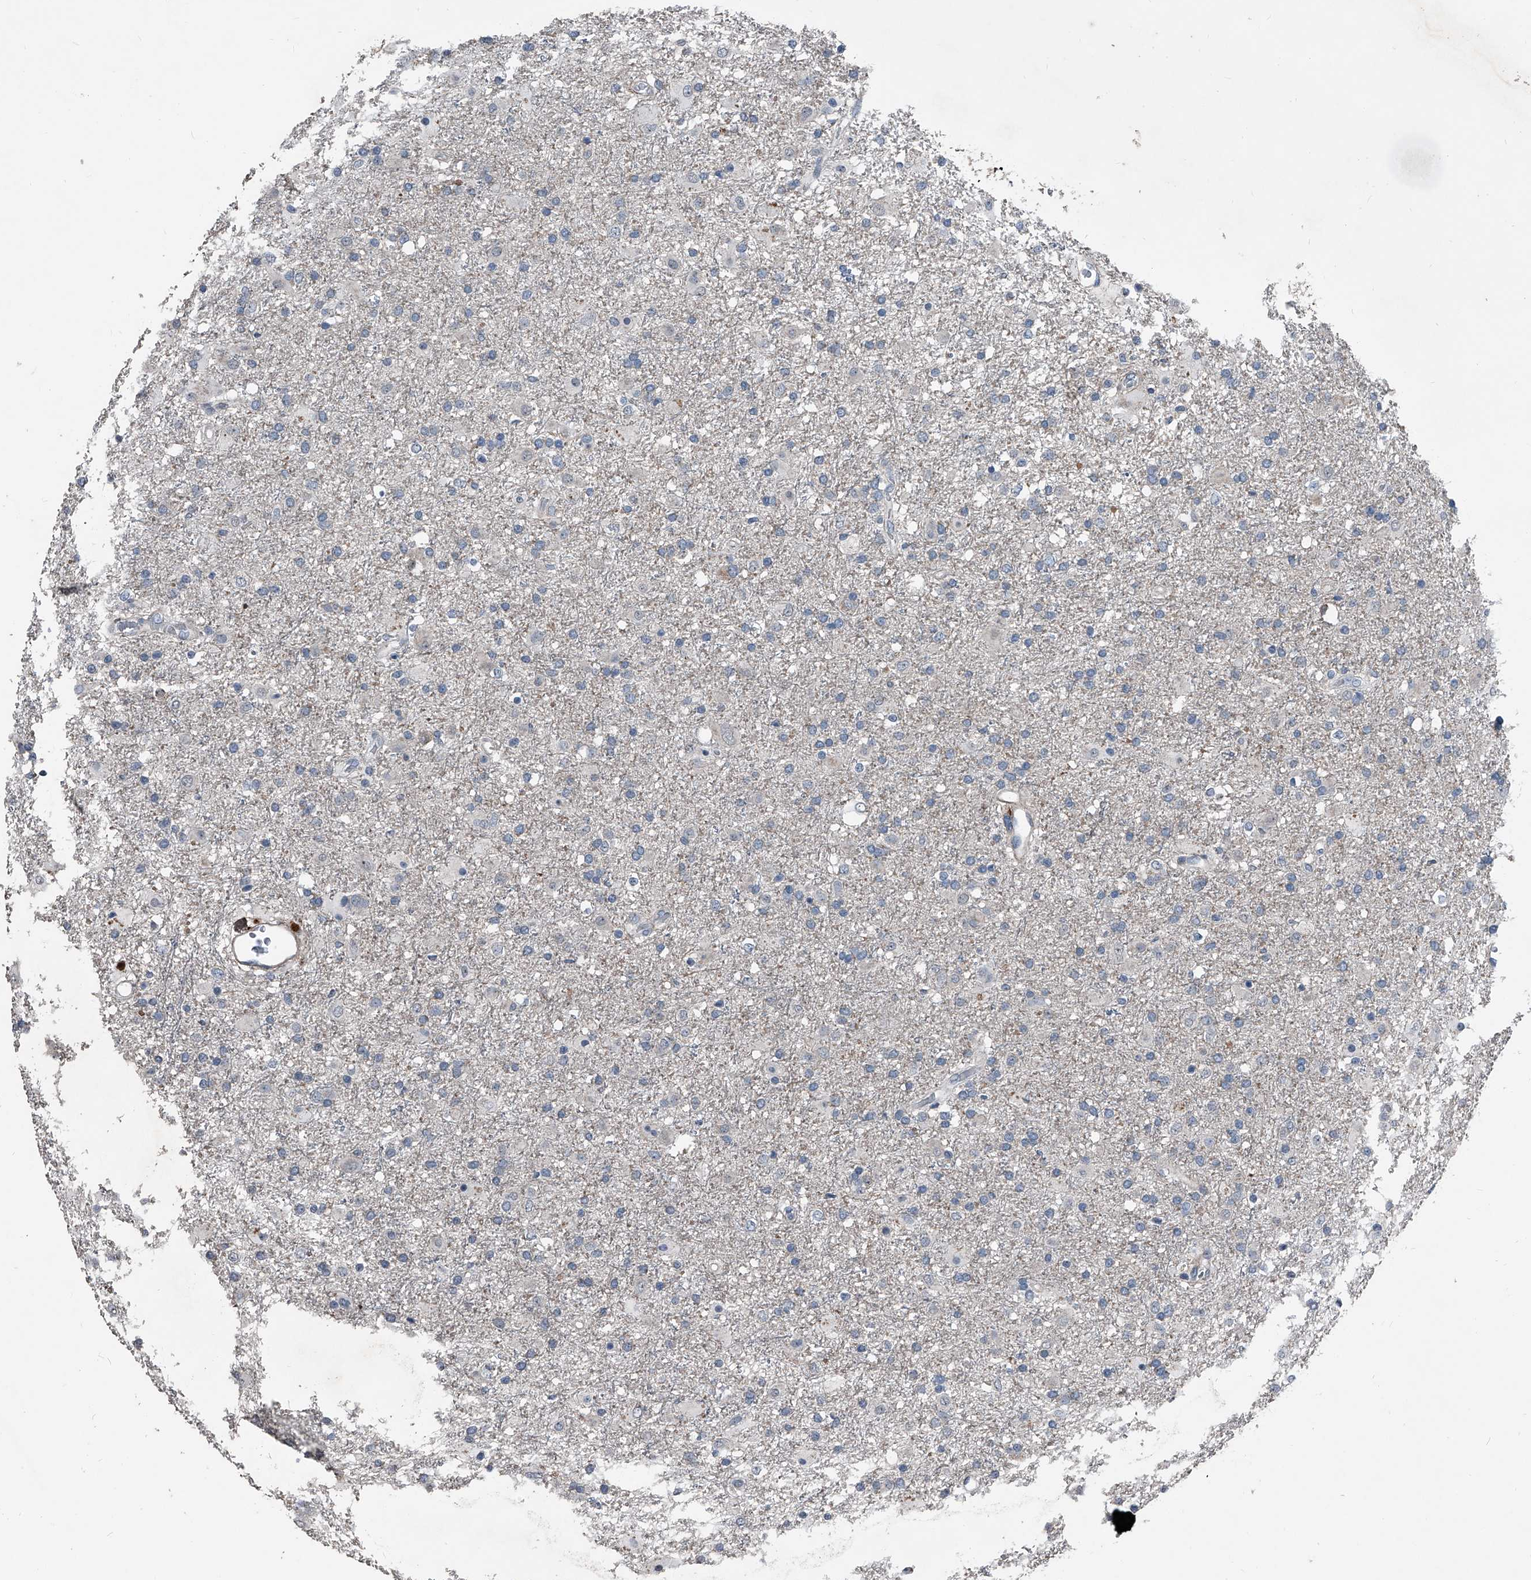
{"staining": {"intensity": "negative", "quantity": "none", "location": "none"}, "tissue": "glioma", "cell_type": "Tumor cells", "image_type": "cancer", "snomed": [{"axis": "morphology", "description": "Glioma, malignant, Low grade"}, {"axis": "topography", "description": "Brain"}], "caption": "The histopathology image shows no significant expression in tumor cells of low-grade glioma (malignant).", "gene": "PHACTR1", "patient": {"sex": "male", "age": 65}}